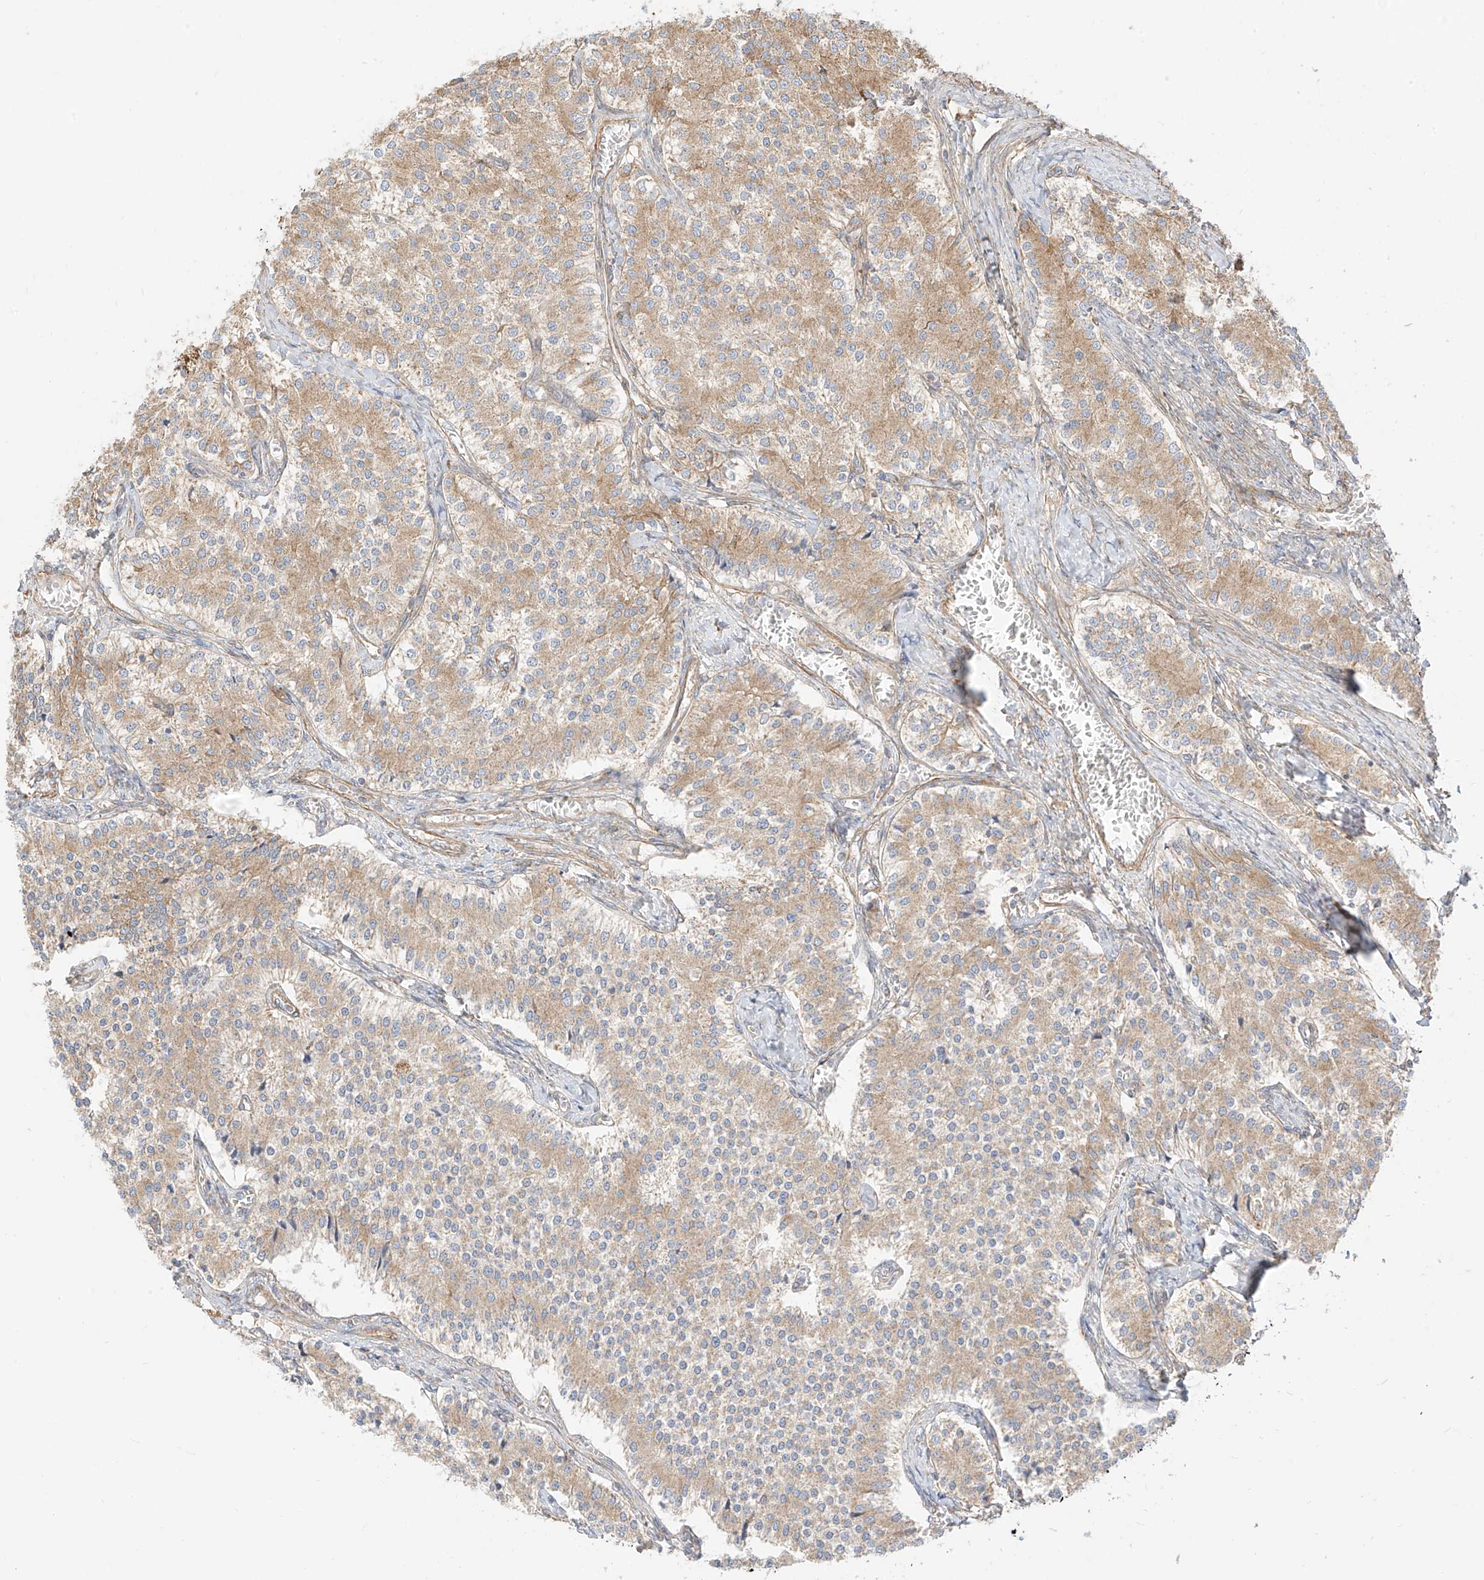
{"staining": {"intensity": "weak", "quantity": ">75%", "location": "cytoplasmic/membranous"}, "tissue": "carcinoid", "cell_type": "Tumor cells", "image_type": "cancer", "snomed": [{"axis": "morphology", "description": "Carcinoid, malignant, NOS"}, {"axis": "topography", "description": "Colon"}], "caption": "Human carcinoid stained with a brown dye shows weak cytoplasmic/membranous positive staining in about >75% of tumor cells.", "gene": "PLCL1", "patient": {"sex": "female", "age": 52}}